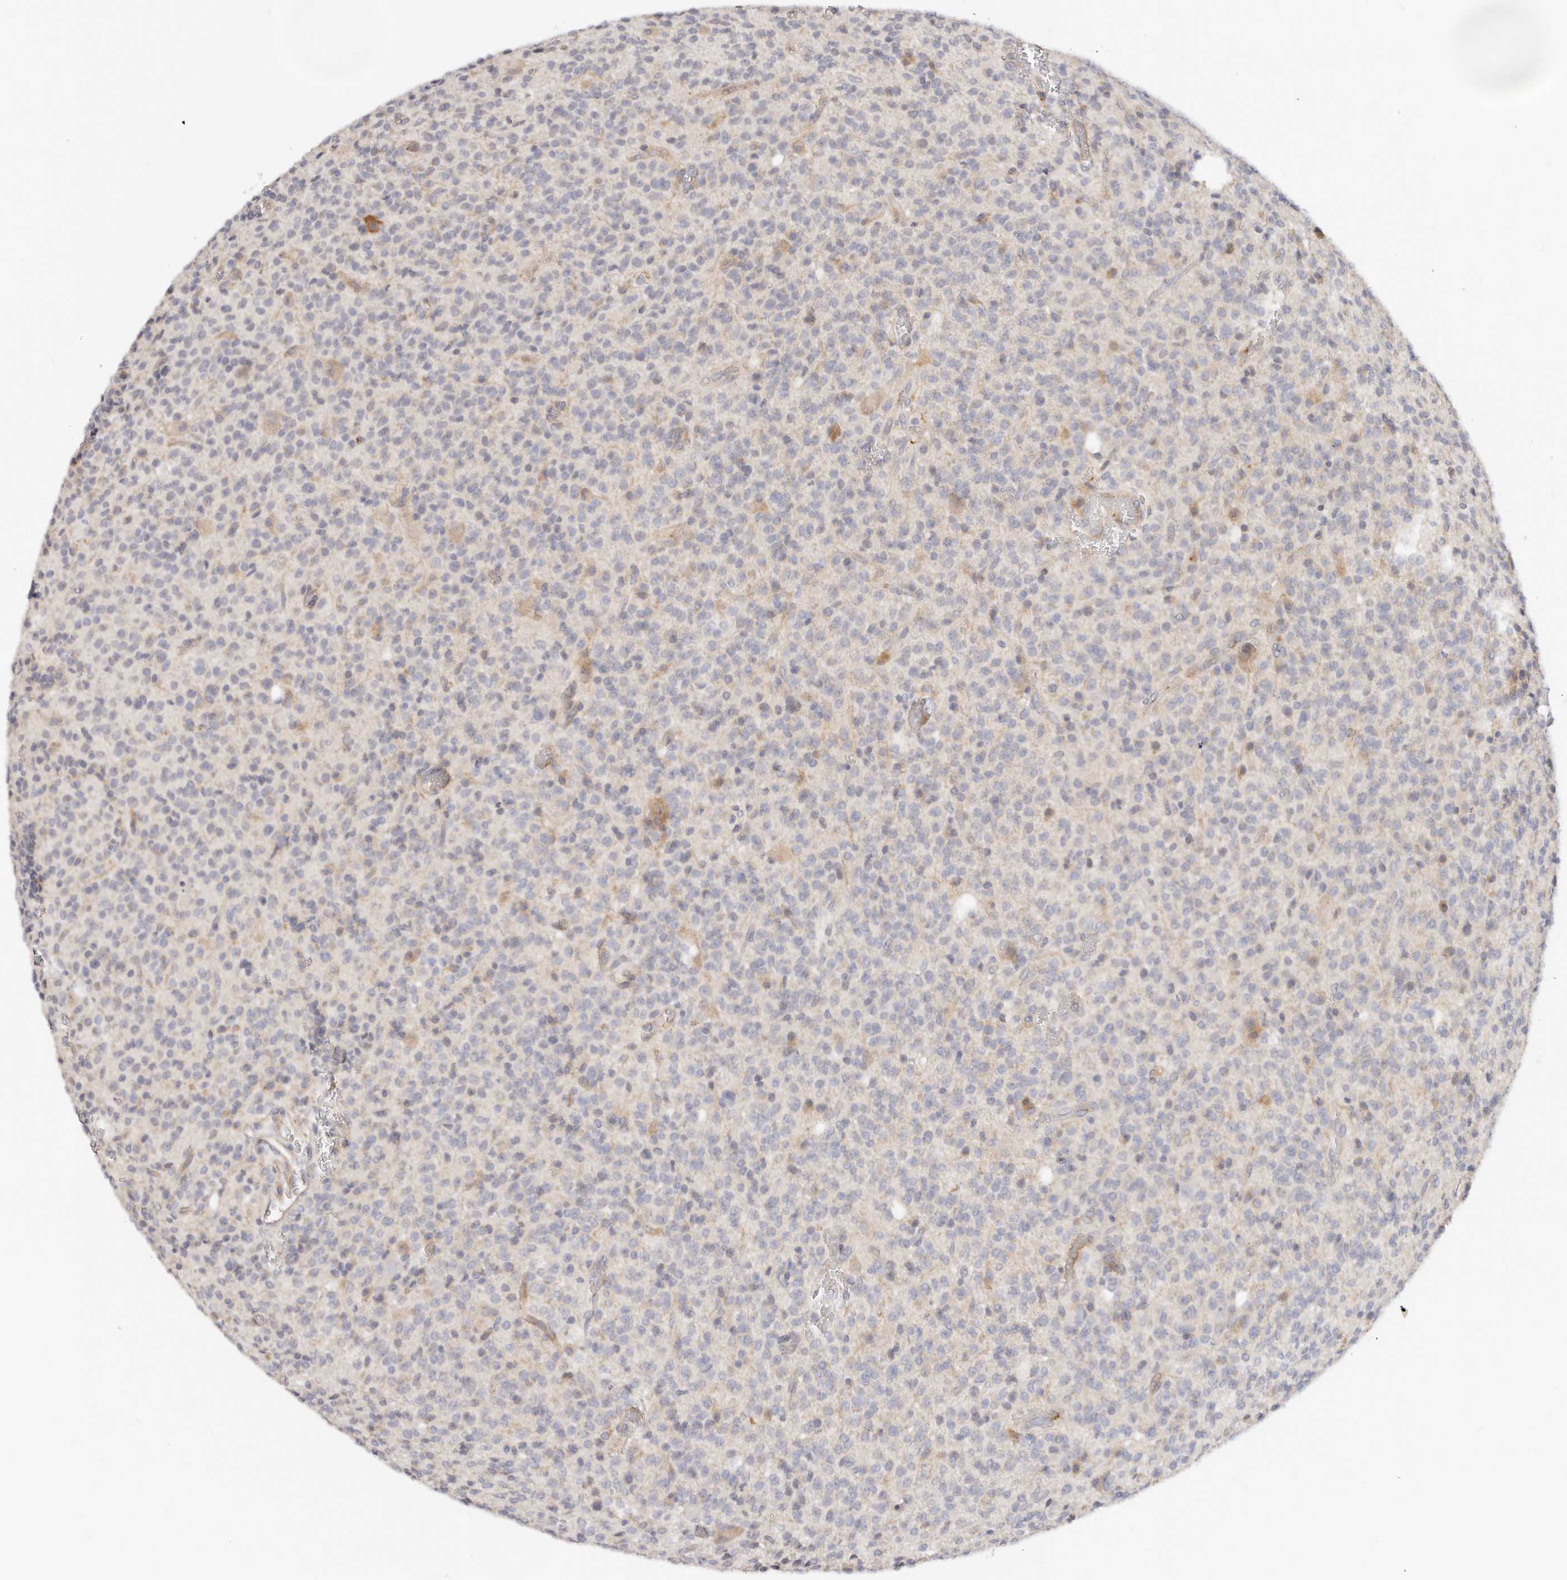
{"staining": {"intensity": "negative", "quantity": "none", "location": "none"}, "tissue": "glioma", "cell_type": "Tumor cells", "image_type": "cancer", "snomed": [{"axis": "morphology", "description": "Glioma, malignant, High grade"}, {"axis": "topography", "description": "Brain"}], "caption": "Immunohistochemical staining of human high-grade glioma (malignant) displays no significant expression in tumor cells. (DAB (3,3'-diaminobenzidine) immunohistochemistry (IHC) visualized using brightfield microscopy, high magnification).", "gene": "TFB2M", "patient": {"sex": "male", "age": 34}}